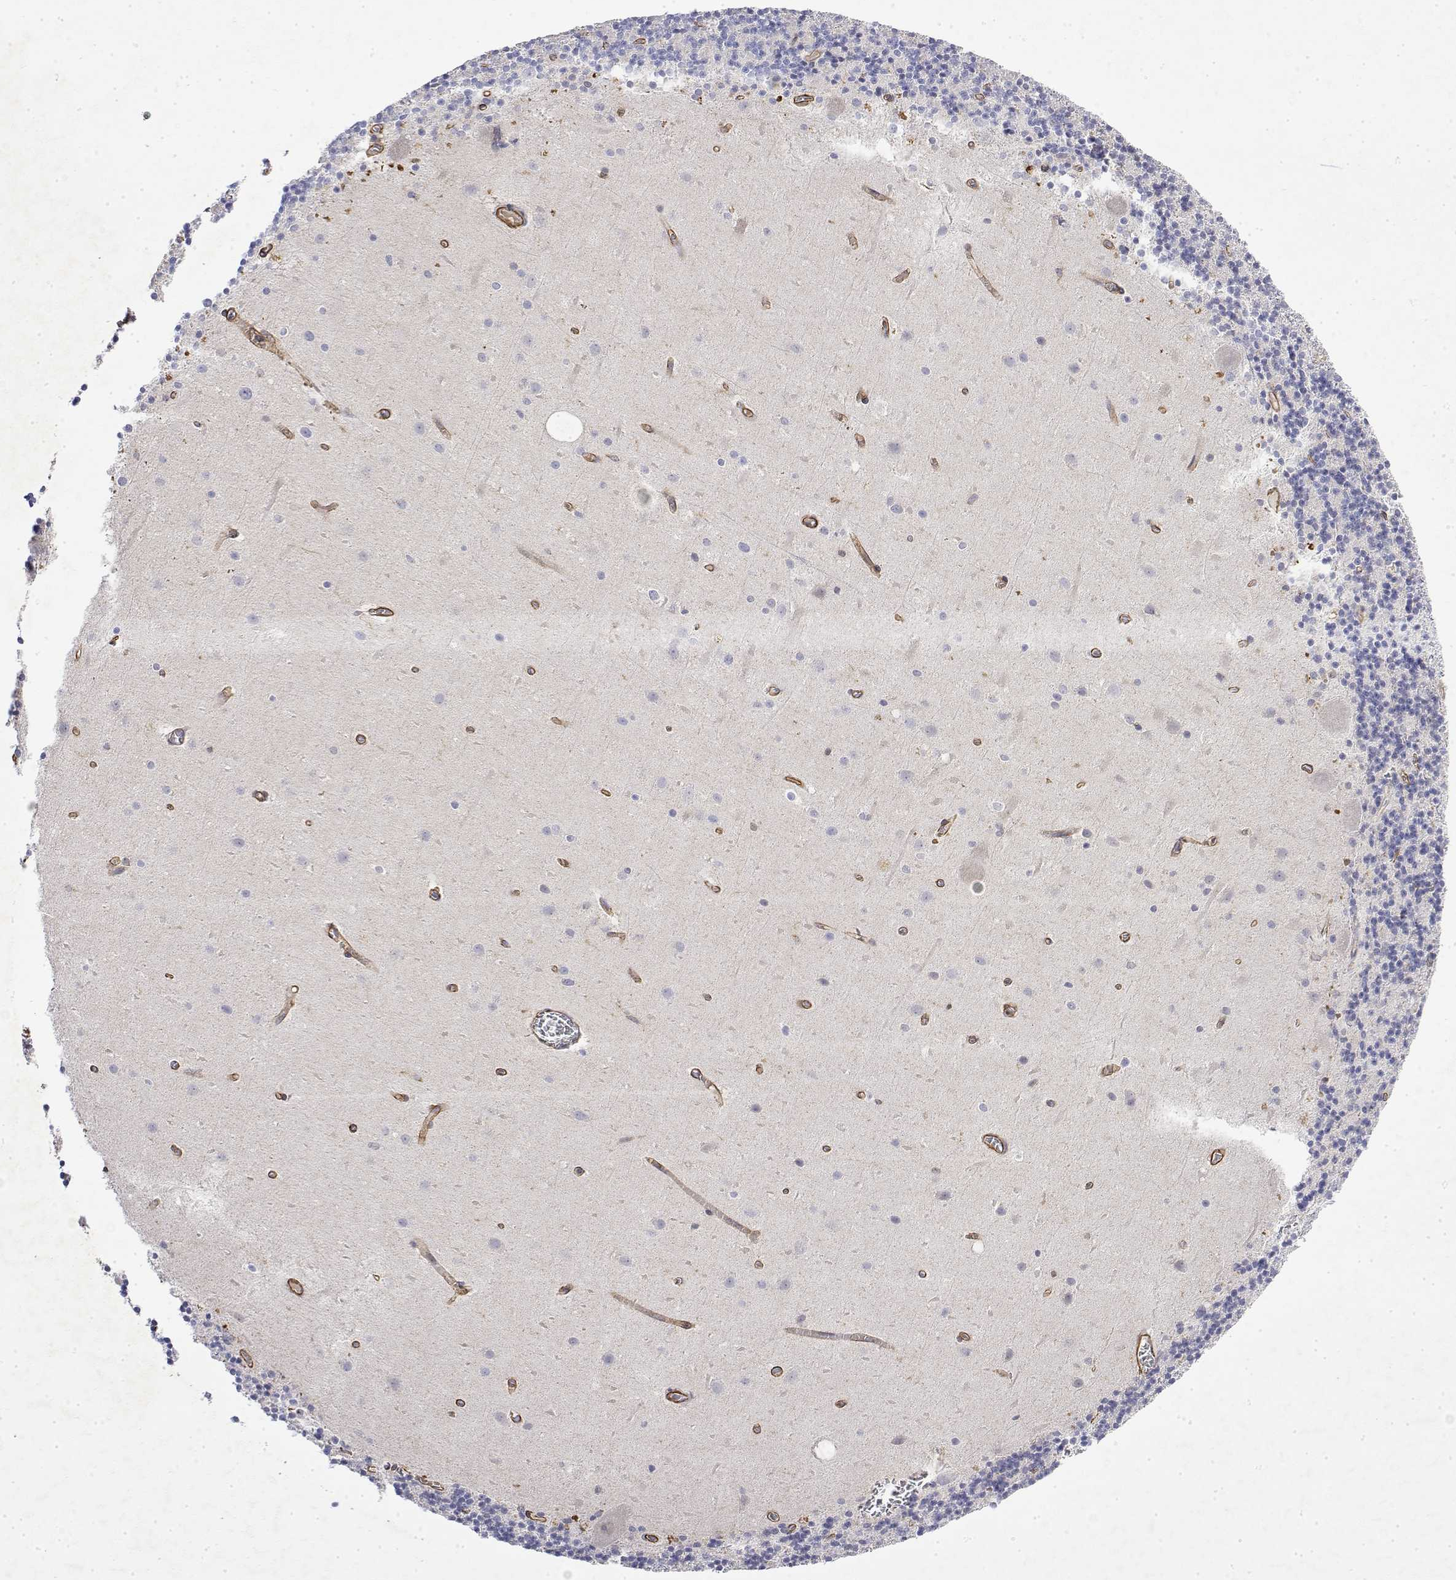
{"staining": {"intensity": "negative", "quantity": "none", "location": "none"}, "tissue": "cerebellum", "cell_type": "Cells in granular layer", "image_type": "normal", "snomed": [{"axis": "morphology", "description": "Normal tissue, NOS"}, {"axis": "topography", "description": "Cerebellum"}], "caption": "This is an immunohistochemistry image of normal cerebellum. There is no staining in cells in granular layer.", "gene": "SOWAHD", "patient": {"sex": "male", "age": 70}}